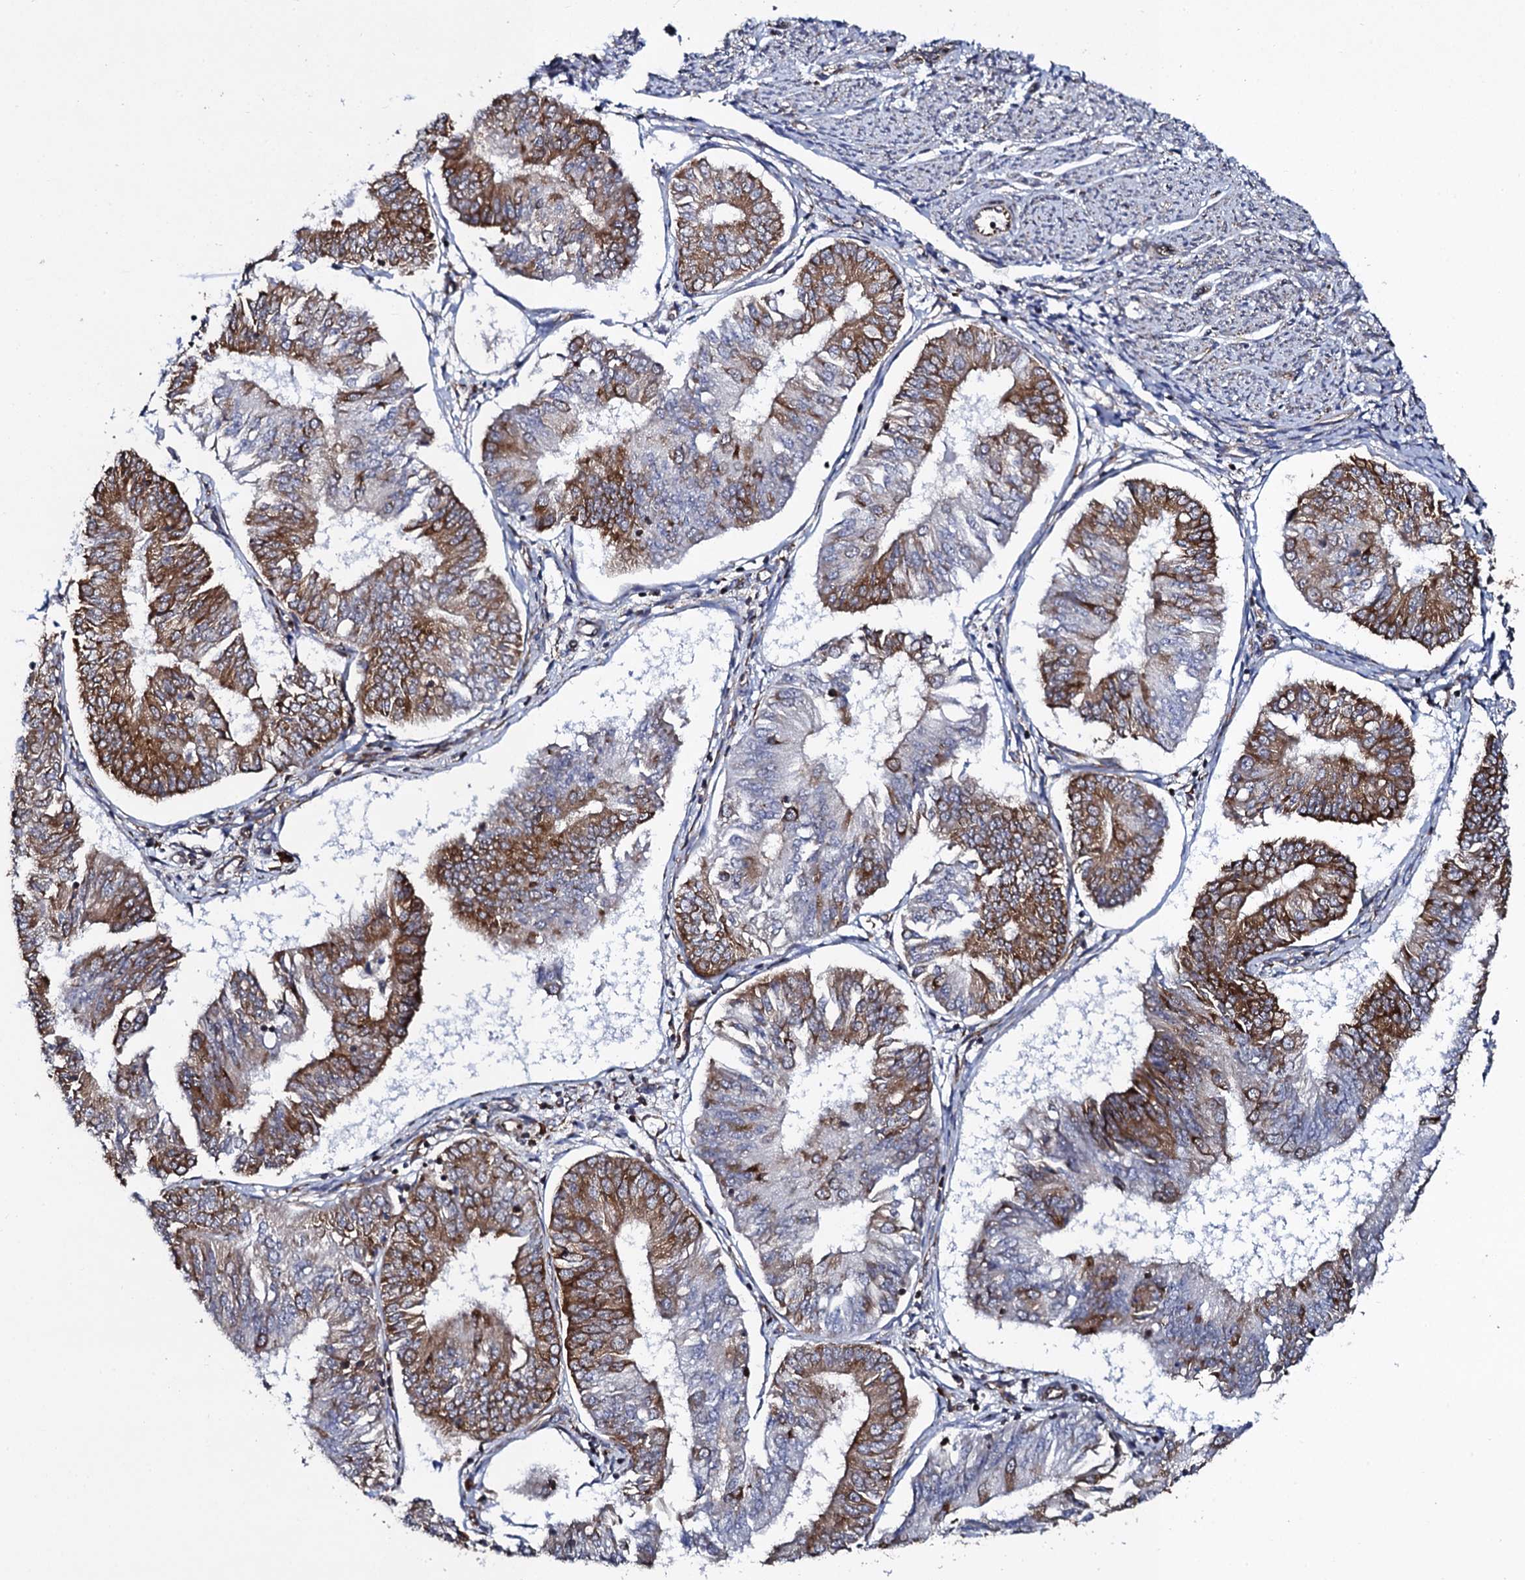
{"staining": {"intensity": "strong", "quantity": "25%-75%", "location": "cytoplasmic/membranous"}, "tissue": "endometrial cancer", "cell_type": "Tumor cells", "image_type": "cancer", "snomed": [{"axis": "morphology", "description": "Adenocarcinoma, NOS"}, {"axis": "topography", "description": "Endometrium"}], "caption": "A brown stain highlights strong cytoplasmic/membranous expression of a protein in human endometrial cancer tumor cells.", "gene": "SPTY2D1", "patient": {"sex": "female", "age": 58}}